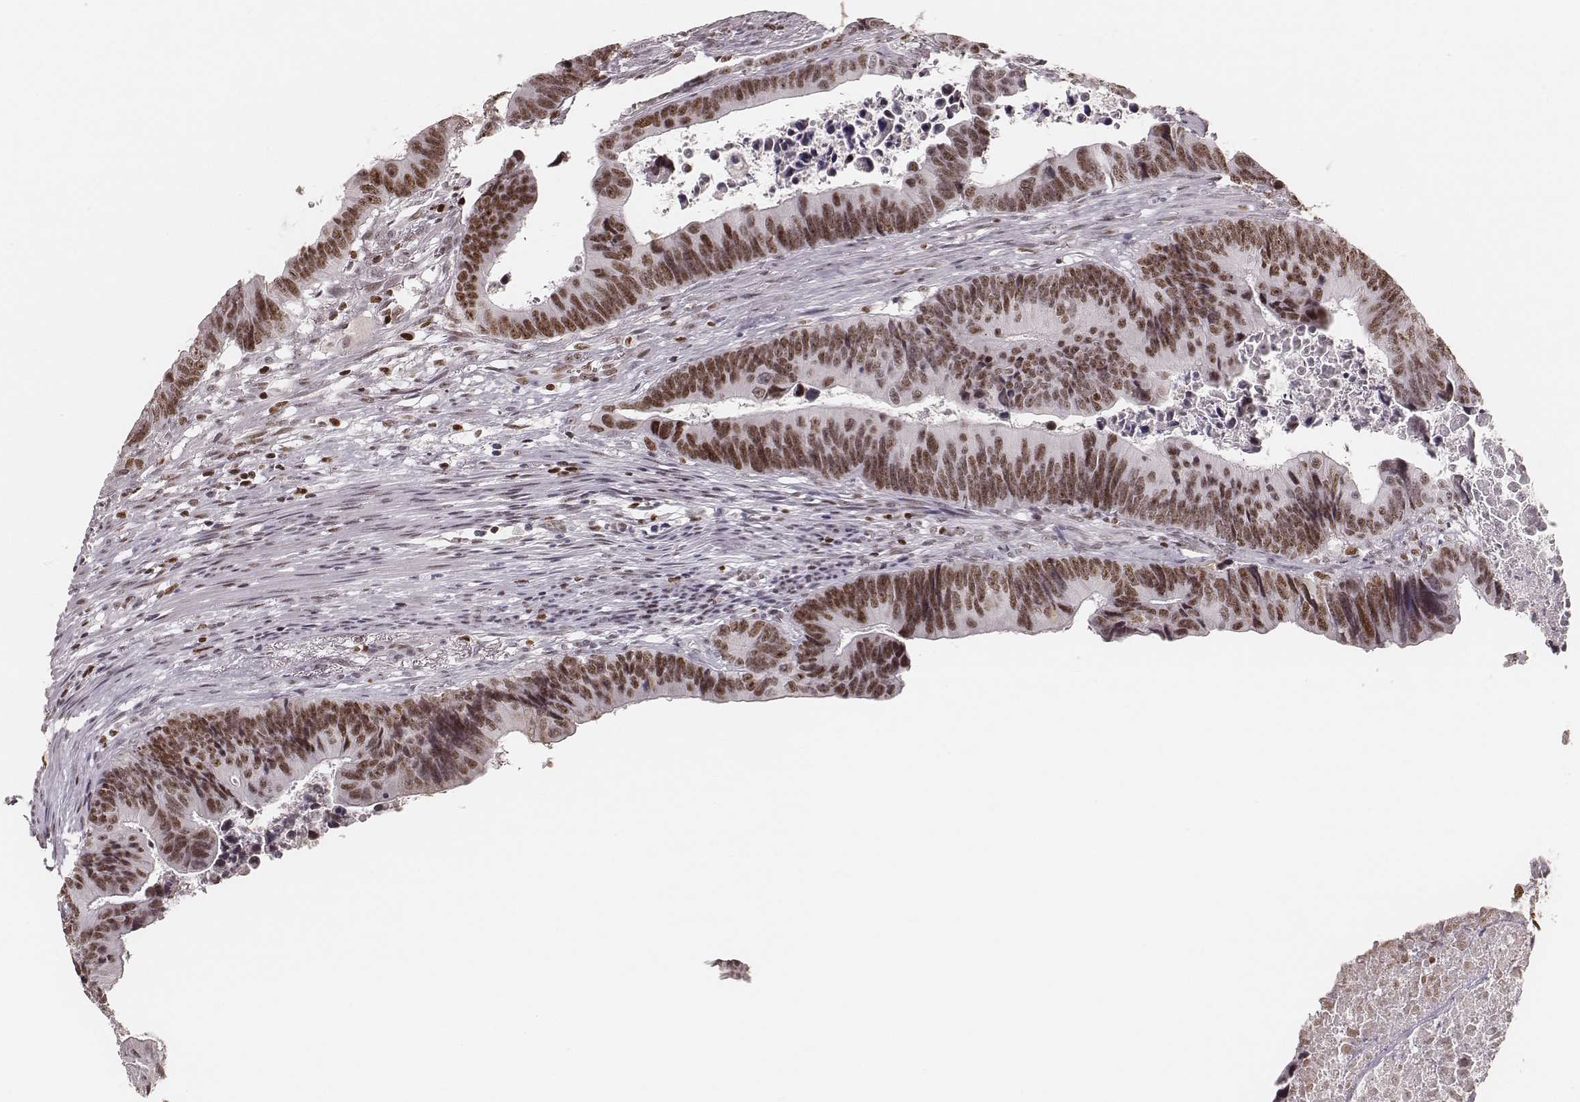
{"staining": {"intensity": "moderate", "quantity": ">75%", "location": "nuclear"}, "tissue": "colorectal cancer", "cell_type": "Tumor cells", "image_type": "cancer", "snomed": [{"axis": "morphology", "description": "Adenocarcinoma, NOS"}, {"axis": "topography", "description": "Colon"}], "caption": "Tumor cells reveal moderate nuclear positivity in approximately >75% of cells in colorectal cancer.", "gene": "PARP1", "patient": {"sex": "female", "age": 87}}